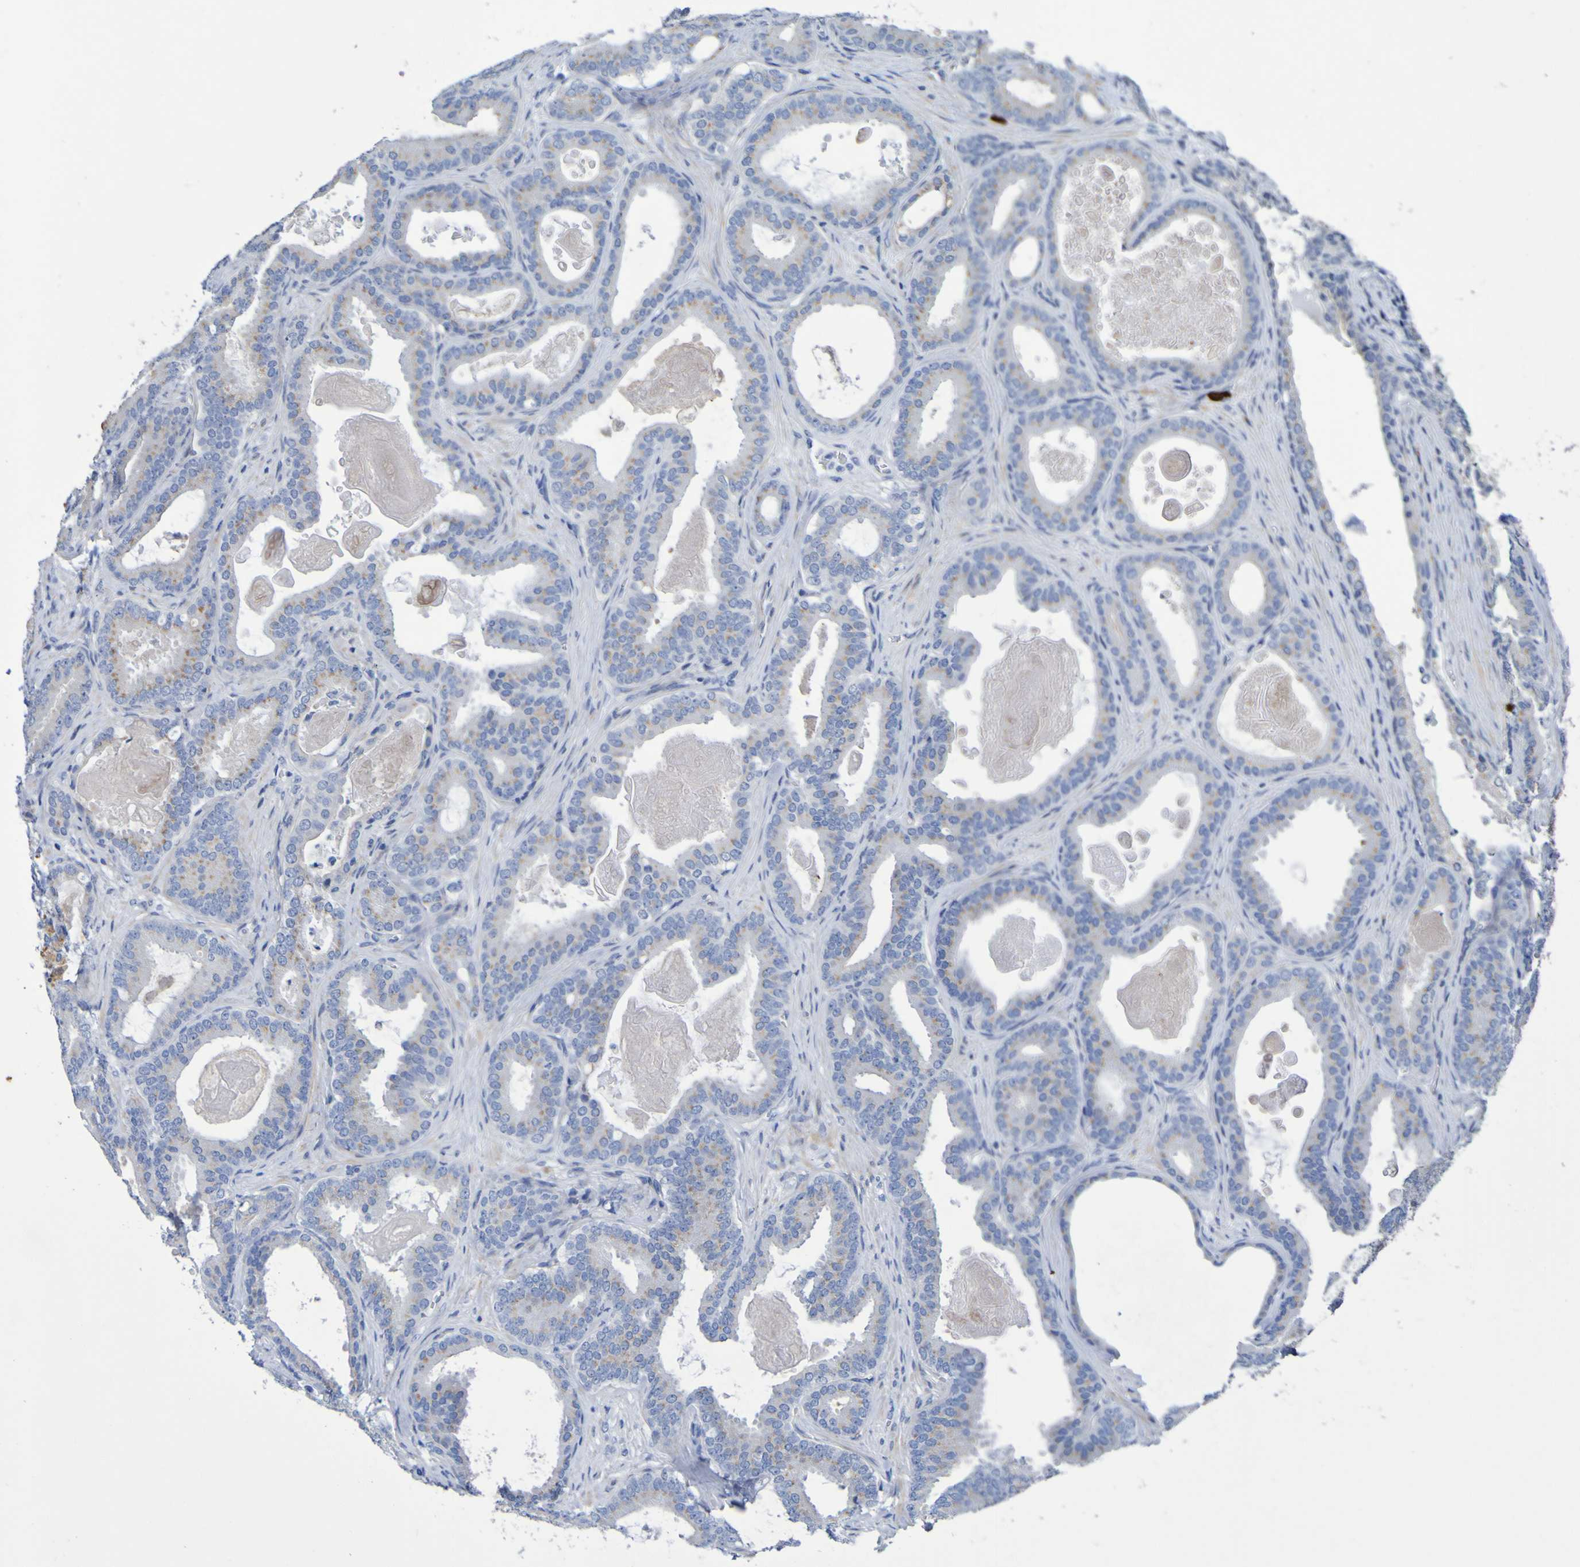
{"staining": {"intensity": "weak", "quantity": "25%-75%", "location": "cytoplasmic/membranous"}, "tissue": "prostate cancer", "cell_type": "Tumor cells", "image_type": "cancer", "snomed": [{"axis": "morphology", "description": "Adenocarcinoma, High grade"}, {"axis": "topography", "description": "Prostate"}], "caption": "Immunohistochemical staining of human prostate cancer (adenocarcinoma (high-grade)) shows low levels of weak cytoplasmic/membranous positivity in about 25%-75% of tumor cells. (brown staining indicates protein expression, while blue staining denotes nuclei).", "gene": "C11orf24", "patient": {"sex": "male", "age": 60}}